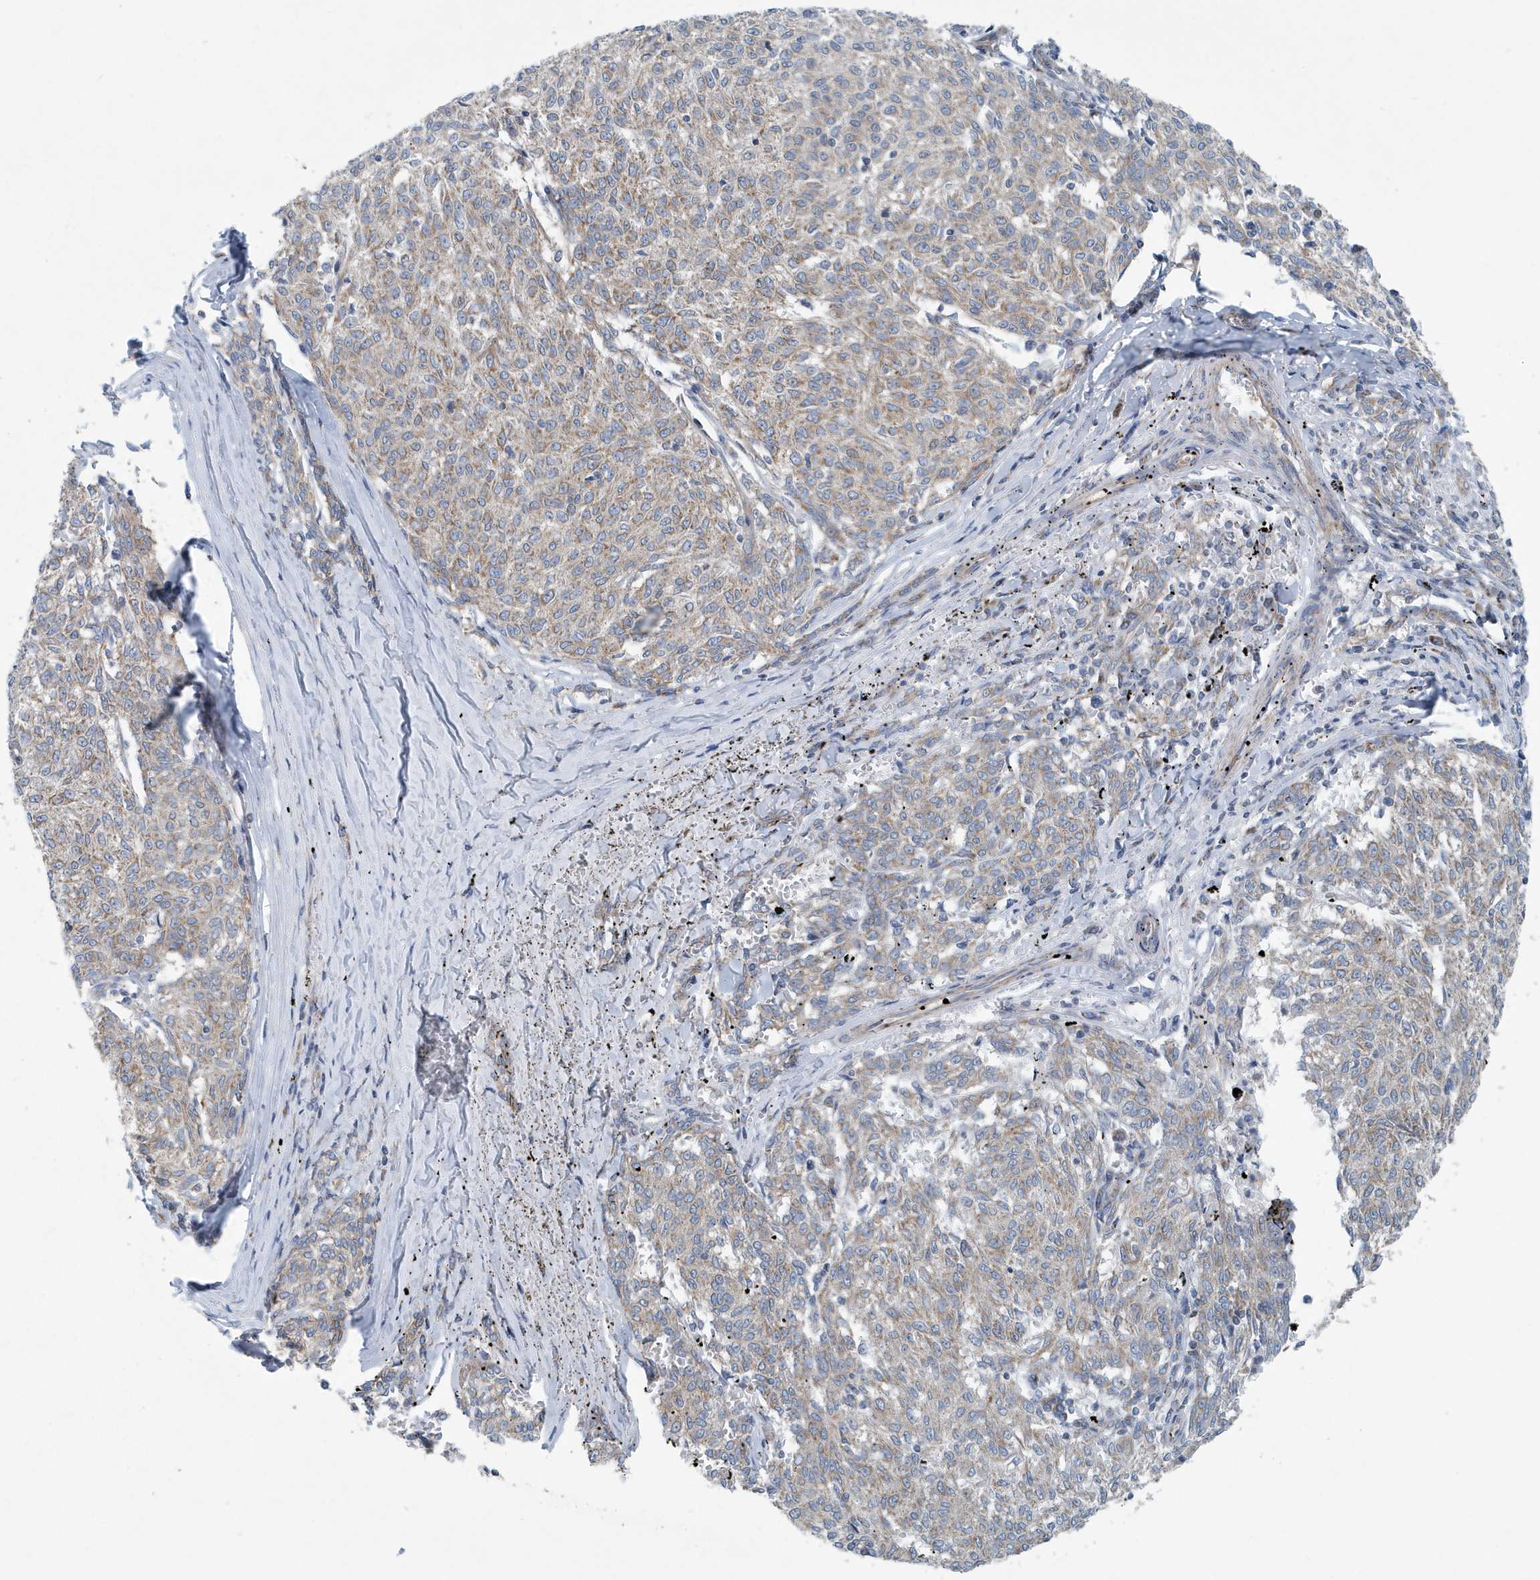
{"staining": {"intensity": "weak", "quantity": "25%-75%", "location": "cytoplasmic/membranous"}, "tissue": "melanoma", "cell_type": "Tumor cells", "image_type": "cancer", "snomed": [{"axis": "morphology", "description": "Malignant melanoma, NOS"}, {"axis": "topography", "description": "Skin"}], "caption": "Weak cytoplasmic/membranous expression for a protein is appreciated in about 25%-75% of tumor cells of malignant melanoma using IHC.", "gene": "PPM1M", "patient": {"sex": "female", "age": 72}}